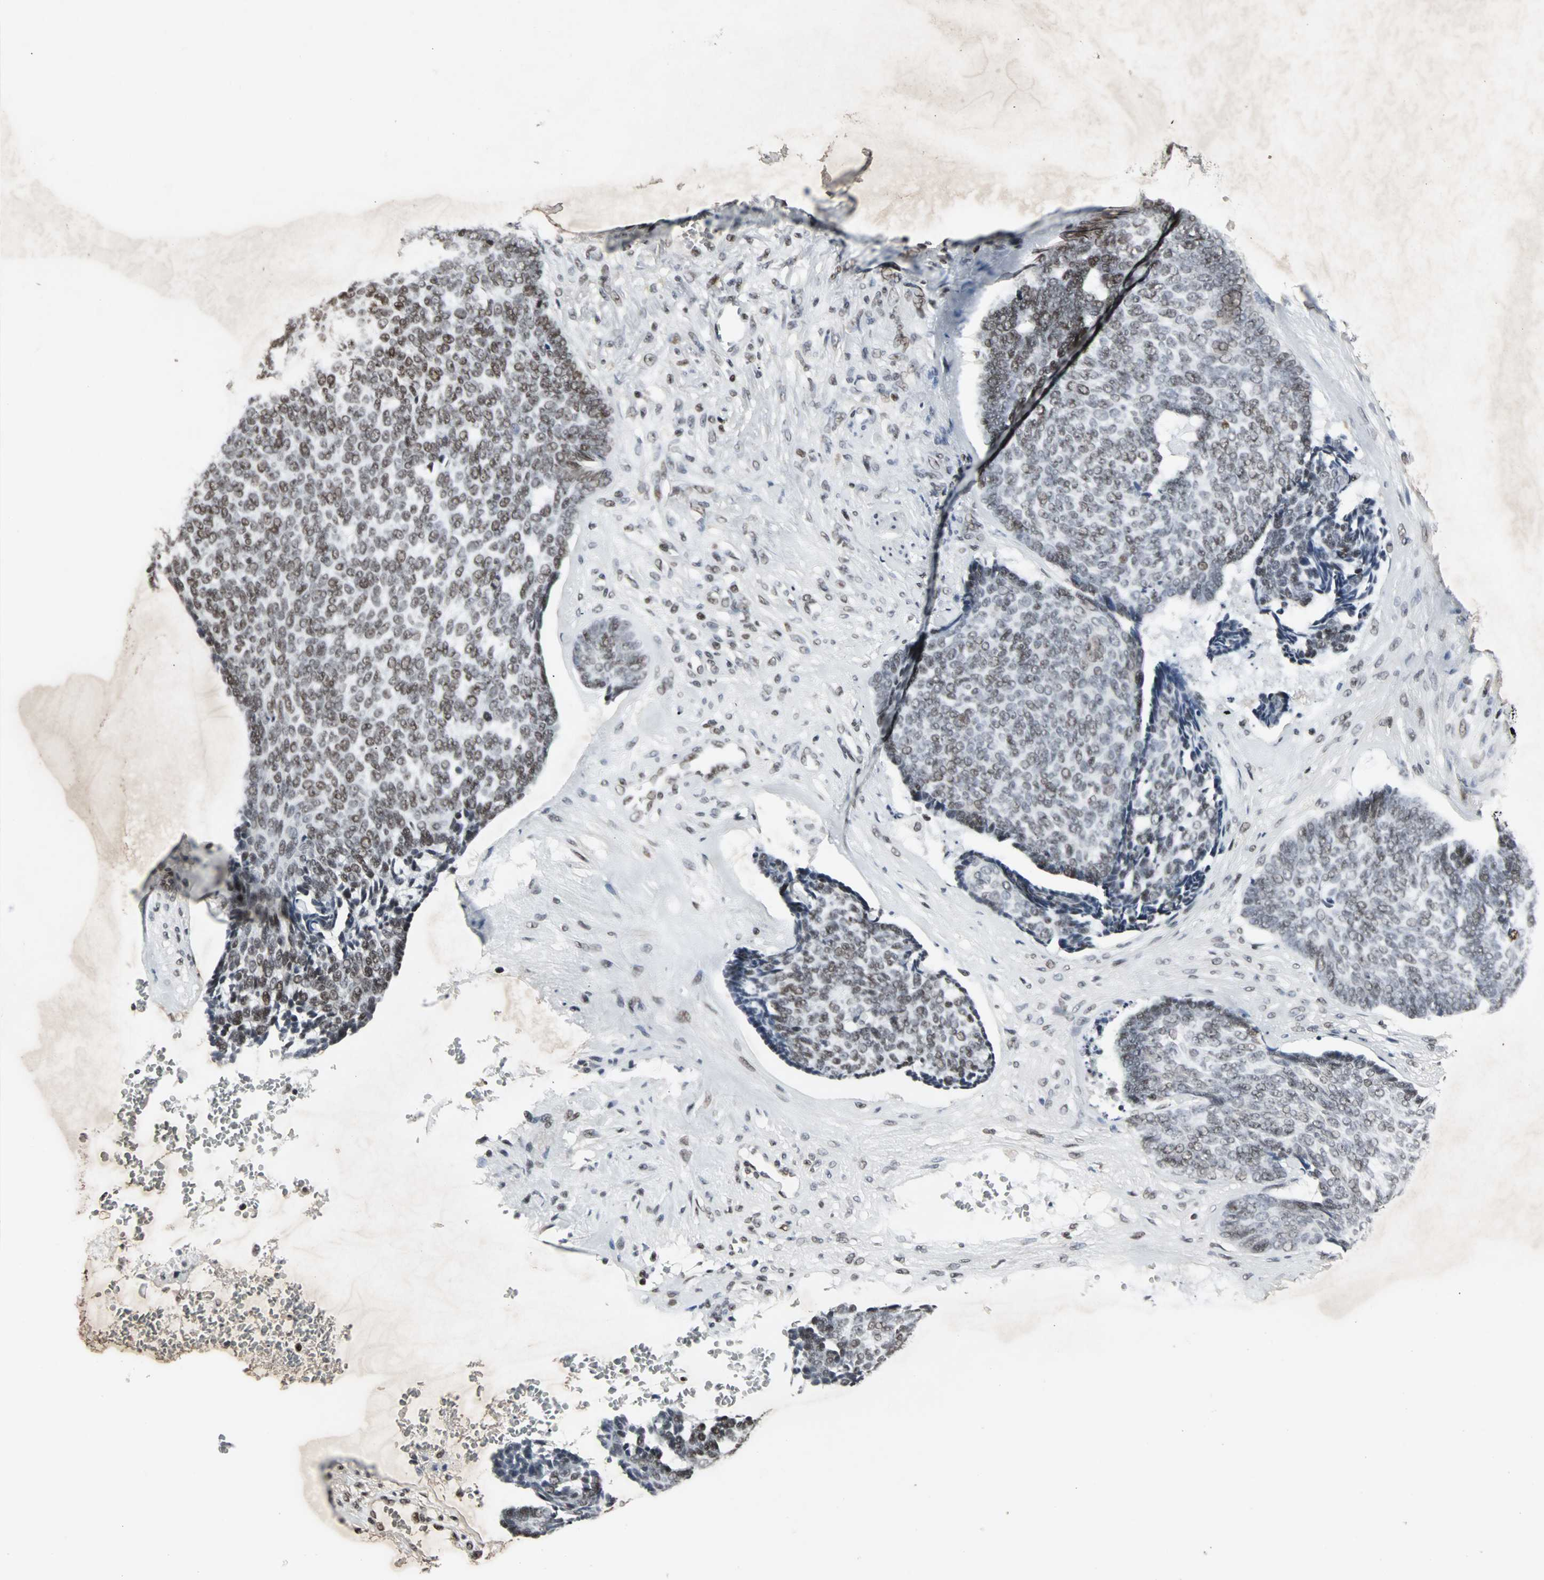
{"staining": {"intensity": "moderate", "quantity": "25%-75%", "location": "nuclear"}, "tissue": "skin cancer", "cell_type": "Tumor cells", "image_type": "cancer", "snomed": [{"axis": "morphology", "description": "Basal cell carcinoma"}, {"axis": "topography", "description": "Skin"}], "caption": "Tumor cells display medium levels of moderate nuclear positivity in about 25%-75% of cells in skin basal cell carcinoma.", "gene": "PNKP", "patient": {"sex": "male", "age": 84}}